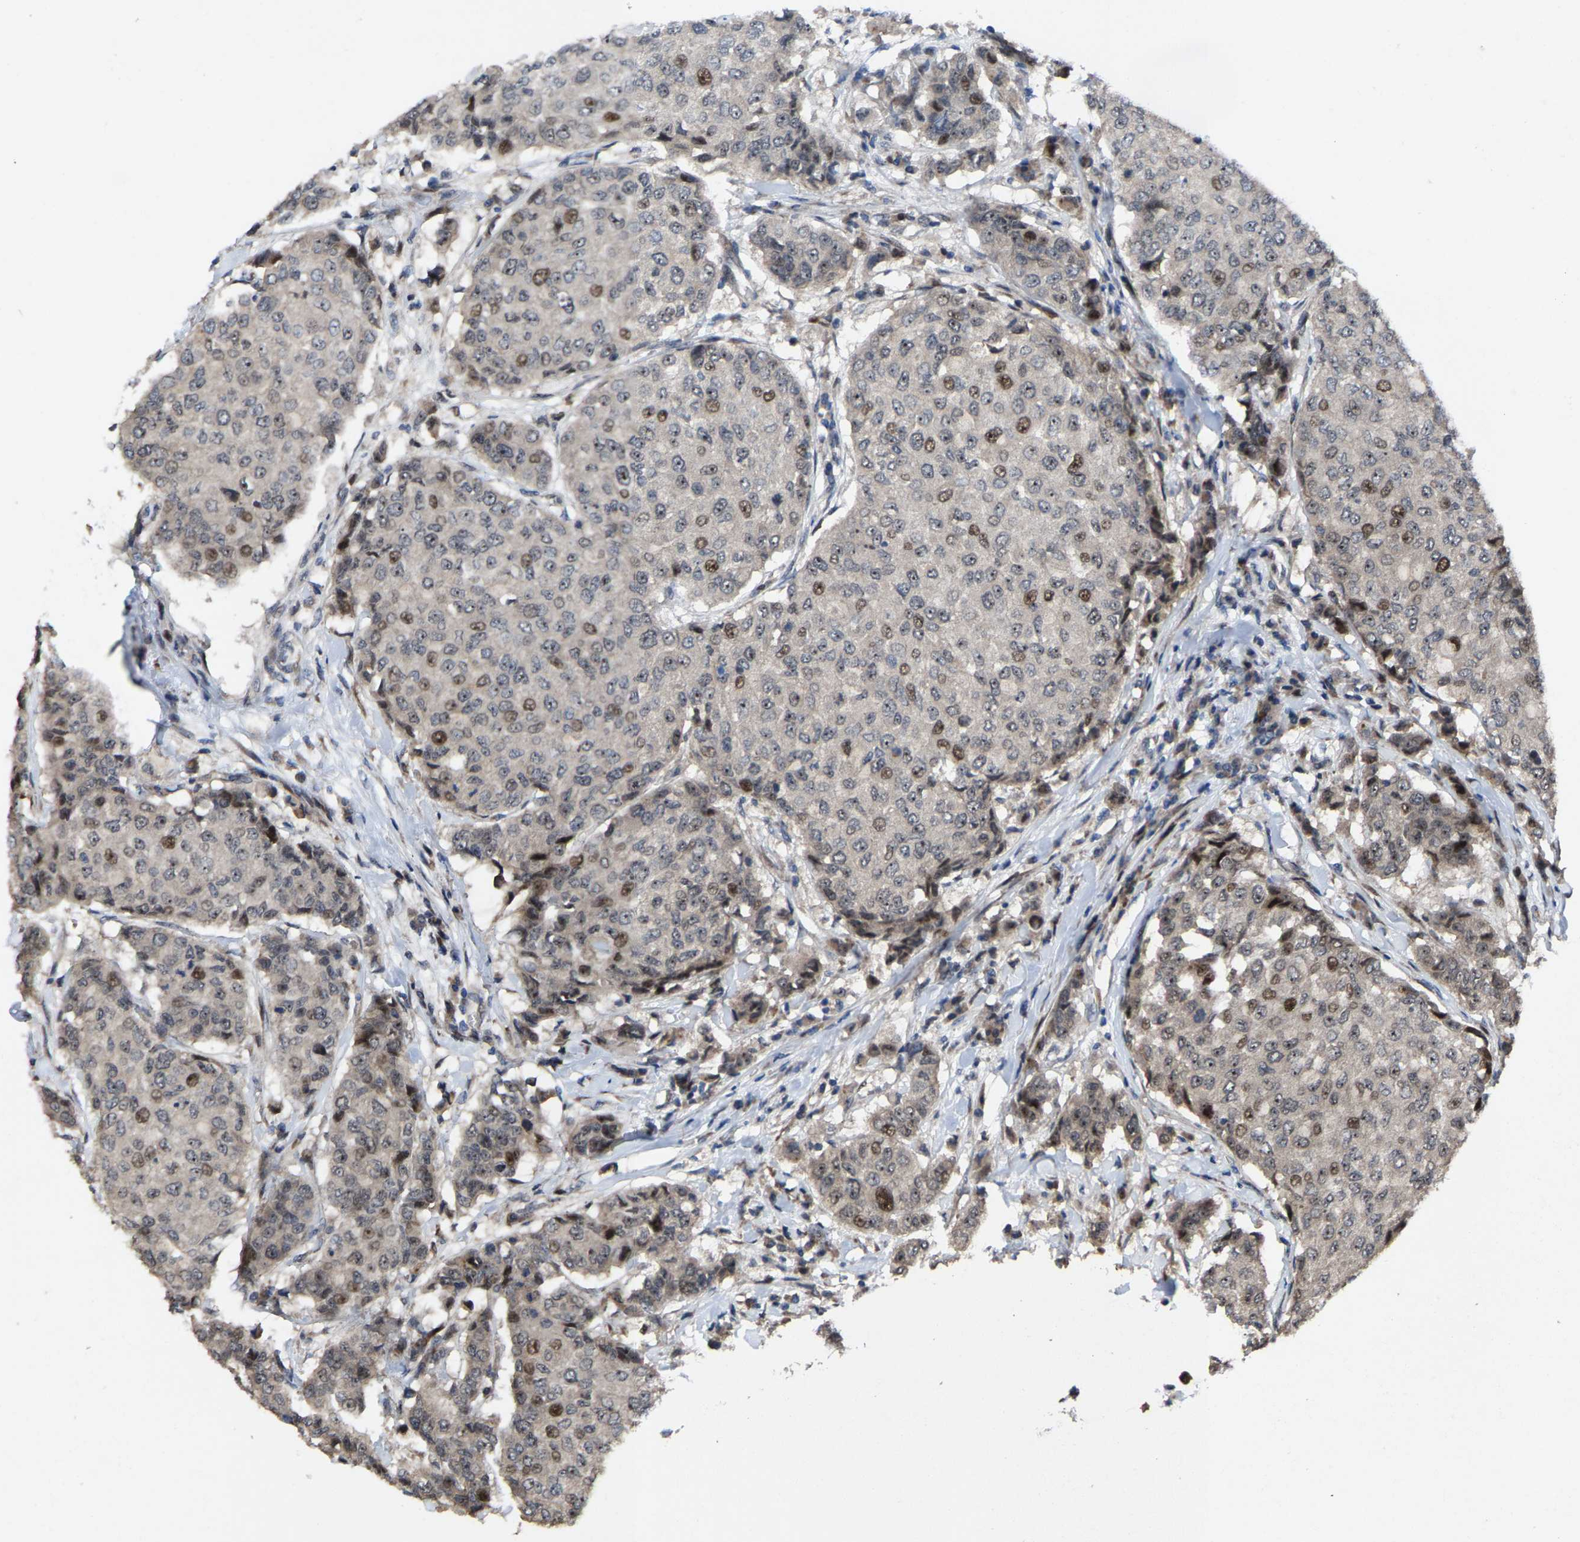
{"staining": {"intensity": "weak", "quantity": "25%-75%", "location": "nuclear"}, "tissue": "breast cancer", "cell_type": "Tumor cells", "image_type": "cancer", "snomed": [{"axis": "morphology", "description": "Duct carcinoma"}, {"axis": "topography", "description": "Breast"}], "caption": "This is a histology image of IHC staining of breast cancer, which shows weak staining in the nuclear of tumor cells.", "gene": "HAUS6", "patient": {"sex": "female", "age": 27}}